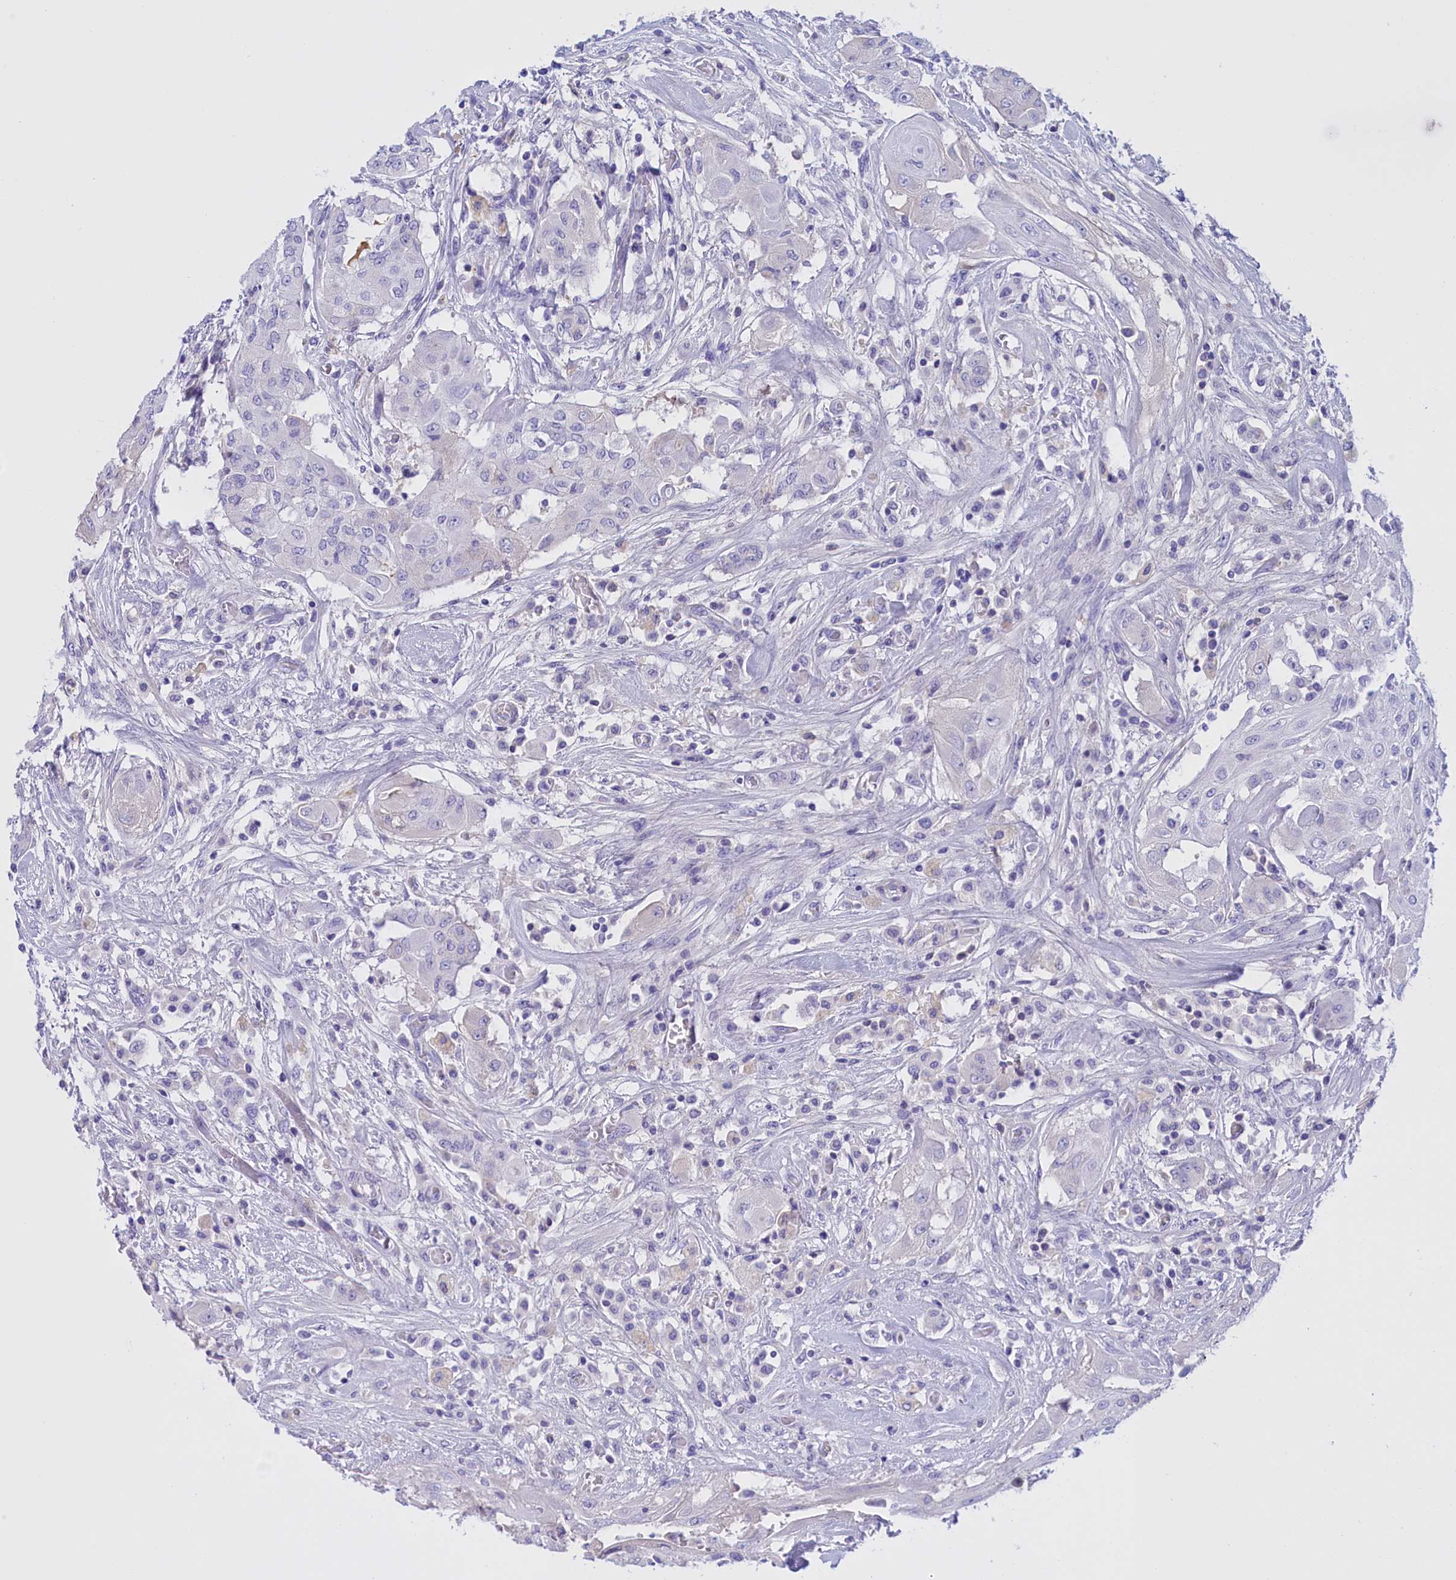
{"staining": {"intensity": "negative", "quantity": "none", "location": "none"}, "tissue": "thyroid cancer", "cell_type": "Tumor cells", "image_type": "cancer", "snomed": [{"axis": "morphology", "description": "Papillary adenocarcinoma, NOS"}, {"axis": "topography", "description": "Thyroid gland"}], "caption": "The image demonstrates no staining of tumor cells in papillary adenocarcinoma (thyroid).", "gene": "PROK2", "patient": {"sex": "female", "age": 59}}